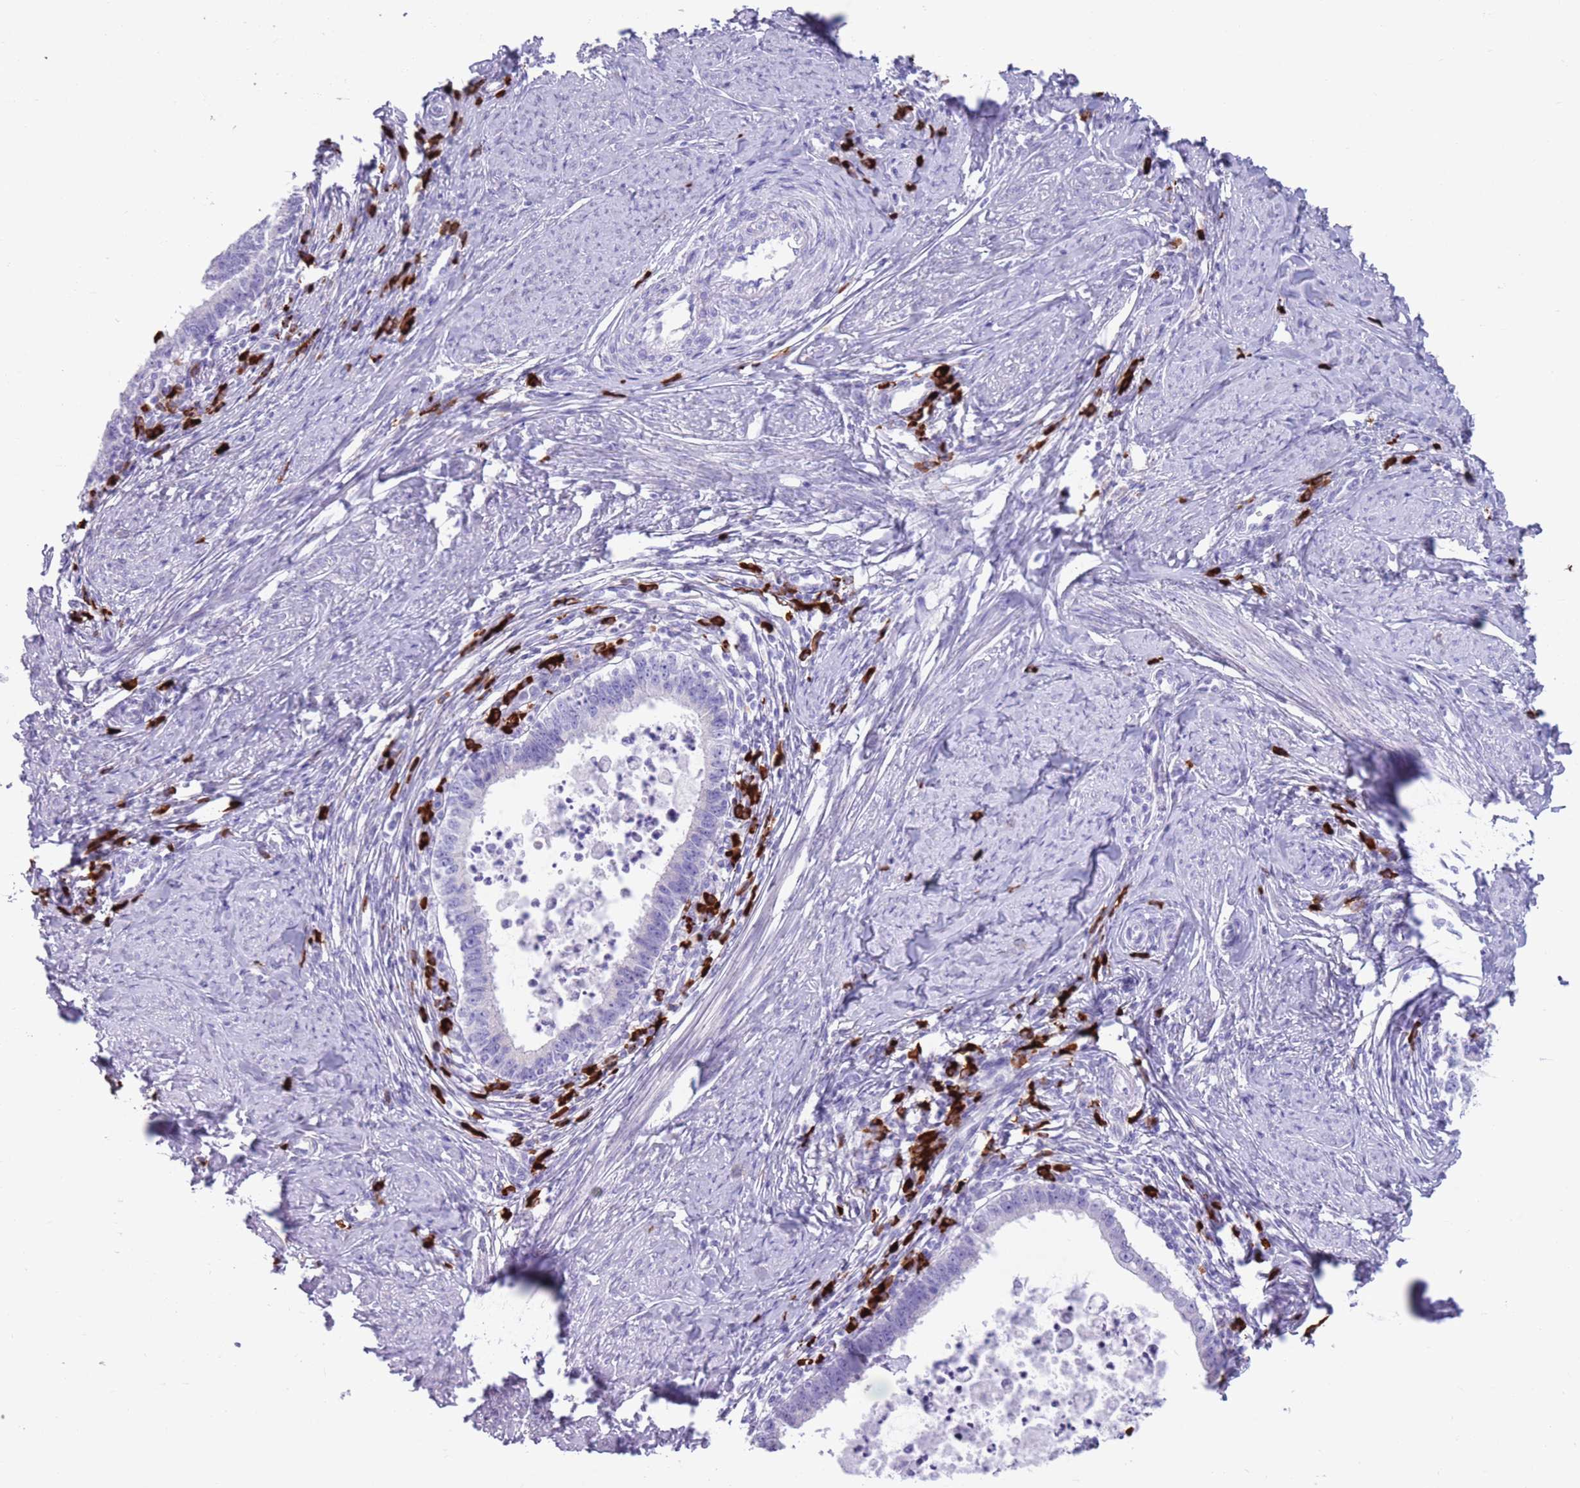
{"staining": {"intensity": "negative", "quantity": "none", "location": "none"}, "tissue": "cervical cancer", "cell_type": "Tumor cells", "image_type": "cancer", "snomed": [{"axis": "morphology", "description": "Adenocarcinoma, NOS"}, {"axis": "topography", "description": "Cervix"}], "caption": "Cervical adenocarcinoma stained for a protein using IHC reveals no positivity tumor cells.", "gene": "LY6G5B", "patient": {"sex": "female", "age": 36}}